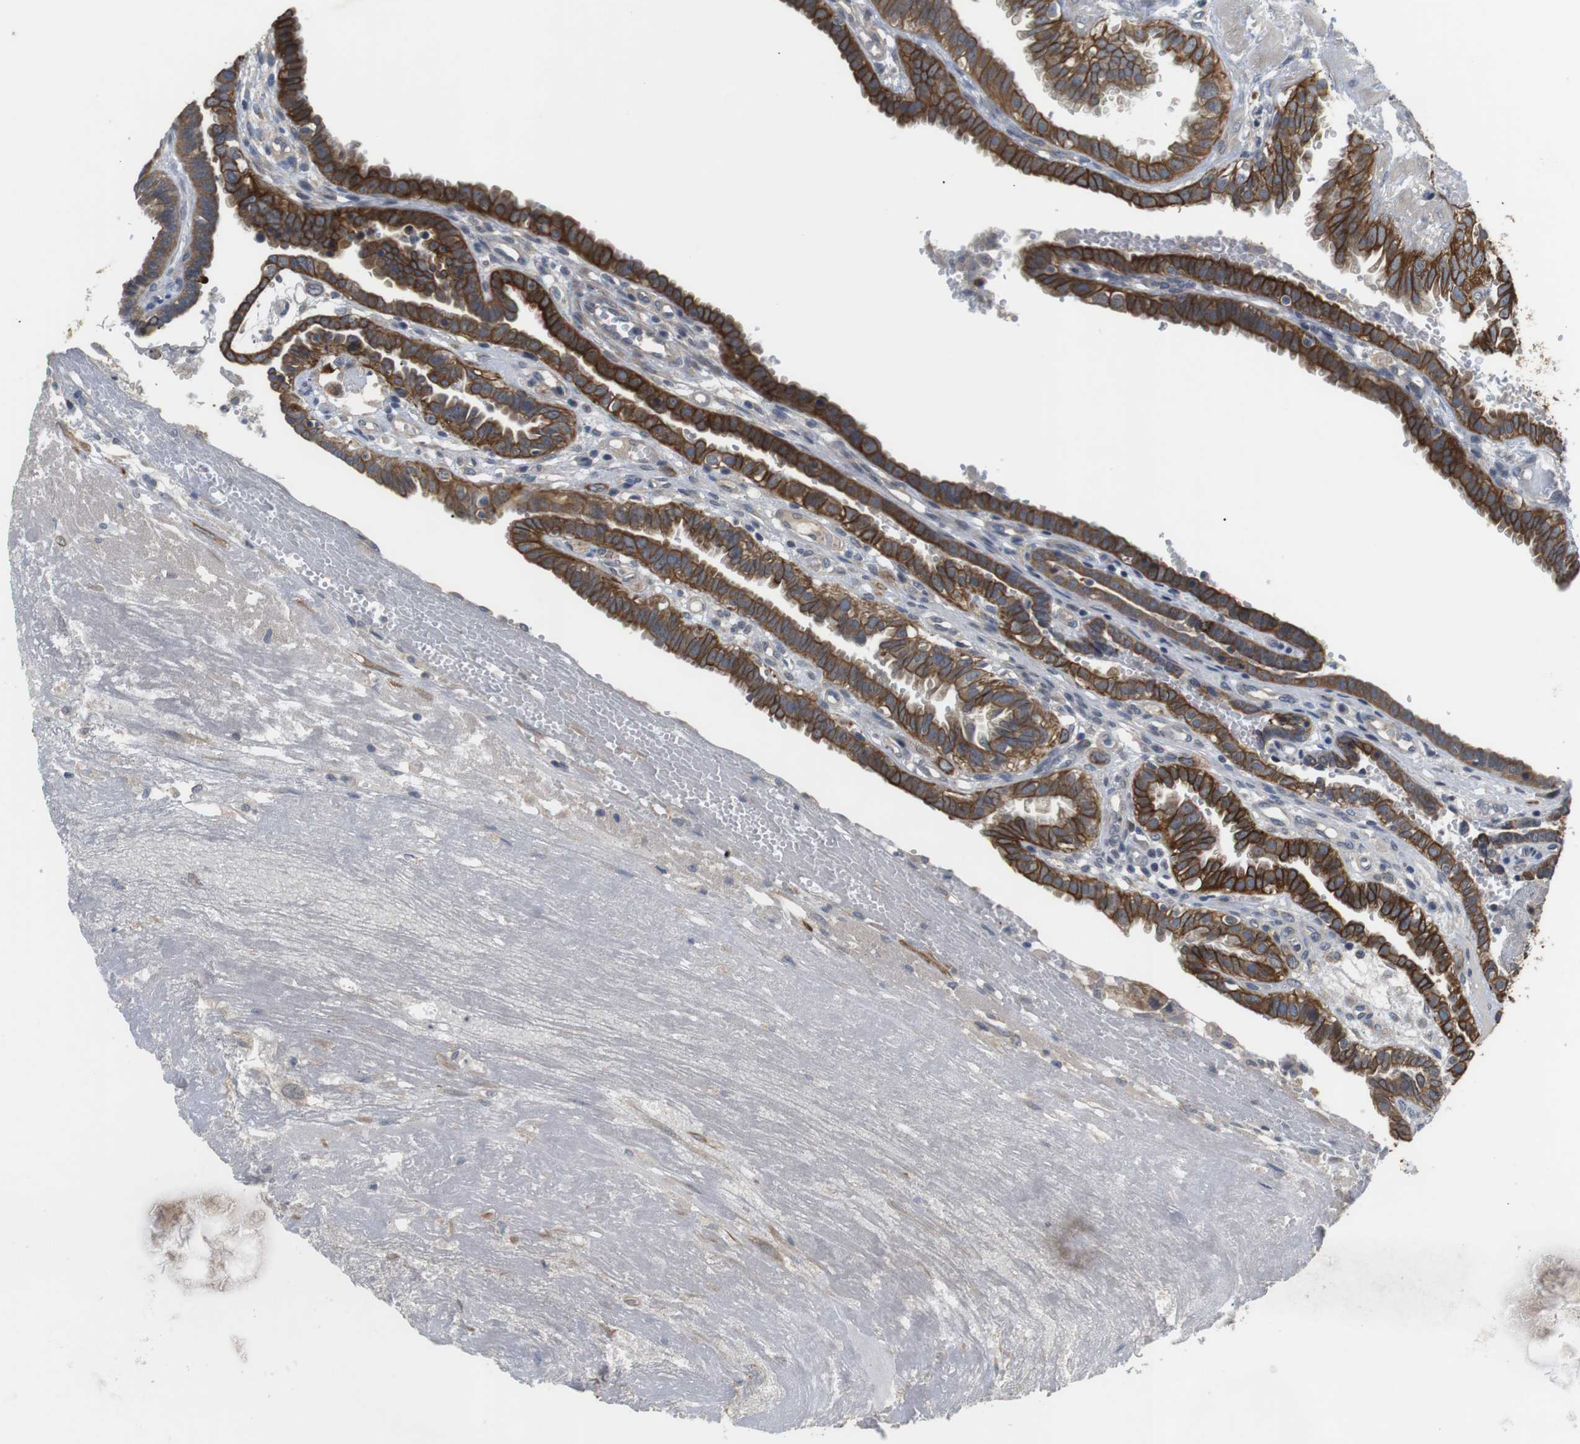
{"staining": {"intensity": "strong", "quantity": ">75%", "location": "cytoplasmic/membranous"}, "tissue": "fallopian tube", "cell_type": "Glandular cells", "image_type": "normal", "snomed": [{"axis": "morphology", "description": "Normal tissue, NOS"}, {"axis": "topography", "description": "Fallopian tube"}, {"axis": "topography", "description": "Placenta"}], "caption": "Protein expression analysis of benign fallopian tube demonstrates strong cytoplasmic/membranous expression in about >75% of glandular cells. (brown staining indicates protein expression, while blue staining denotes nuclei).", "gene": "ADGRL3", "patient": {"sex": "female", "age": 34}}